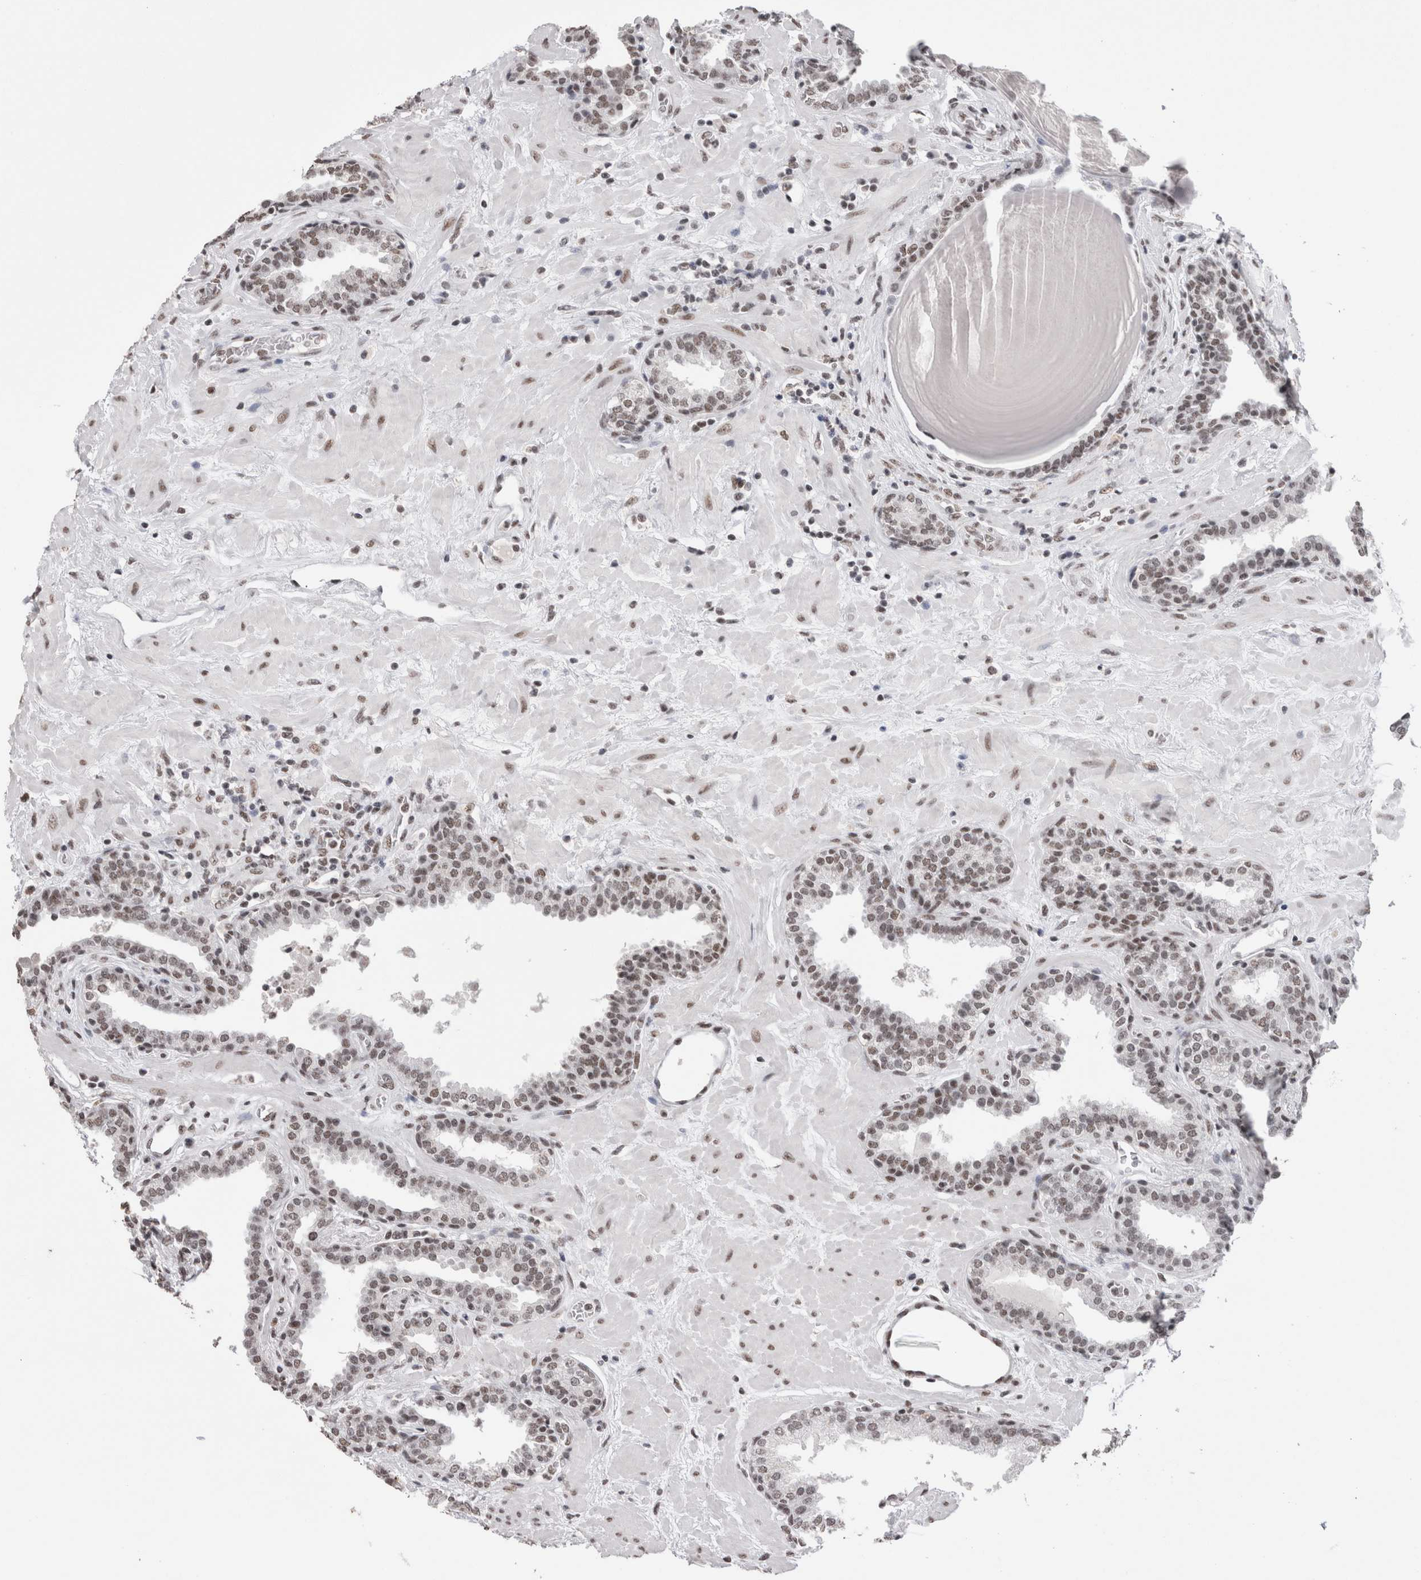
{"staining": {"intensity": "moderate", "quantity": ">75%", "location": "nuclear"}, "tissue": "prostate", "cell_type": "Glandular cells", "image_type": "normal", "snomed": [{"axis": "morphology", "description": "Normal tissue, NOS"}, {"axis": "topography", "description": "Prostate"}], "caption": "A micrograph of human prostate stained for a protein exhibits moderate nuclear brown staining in glandular cells. (IHC, brightfield microscopy, high magnification).", "gene": "SMC1A", "patient": {"sex": "male", "age": 51}}